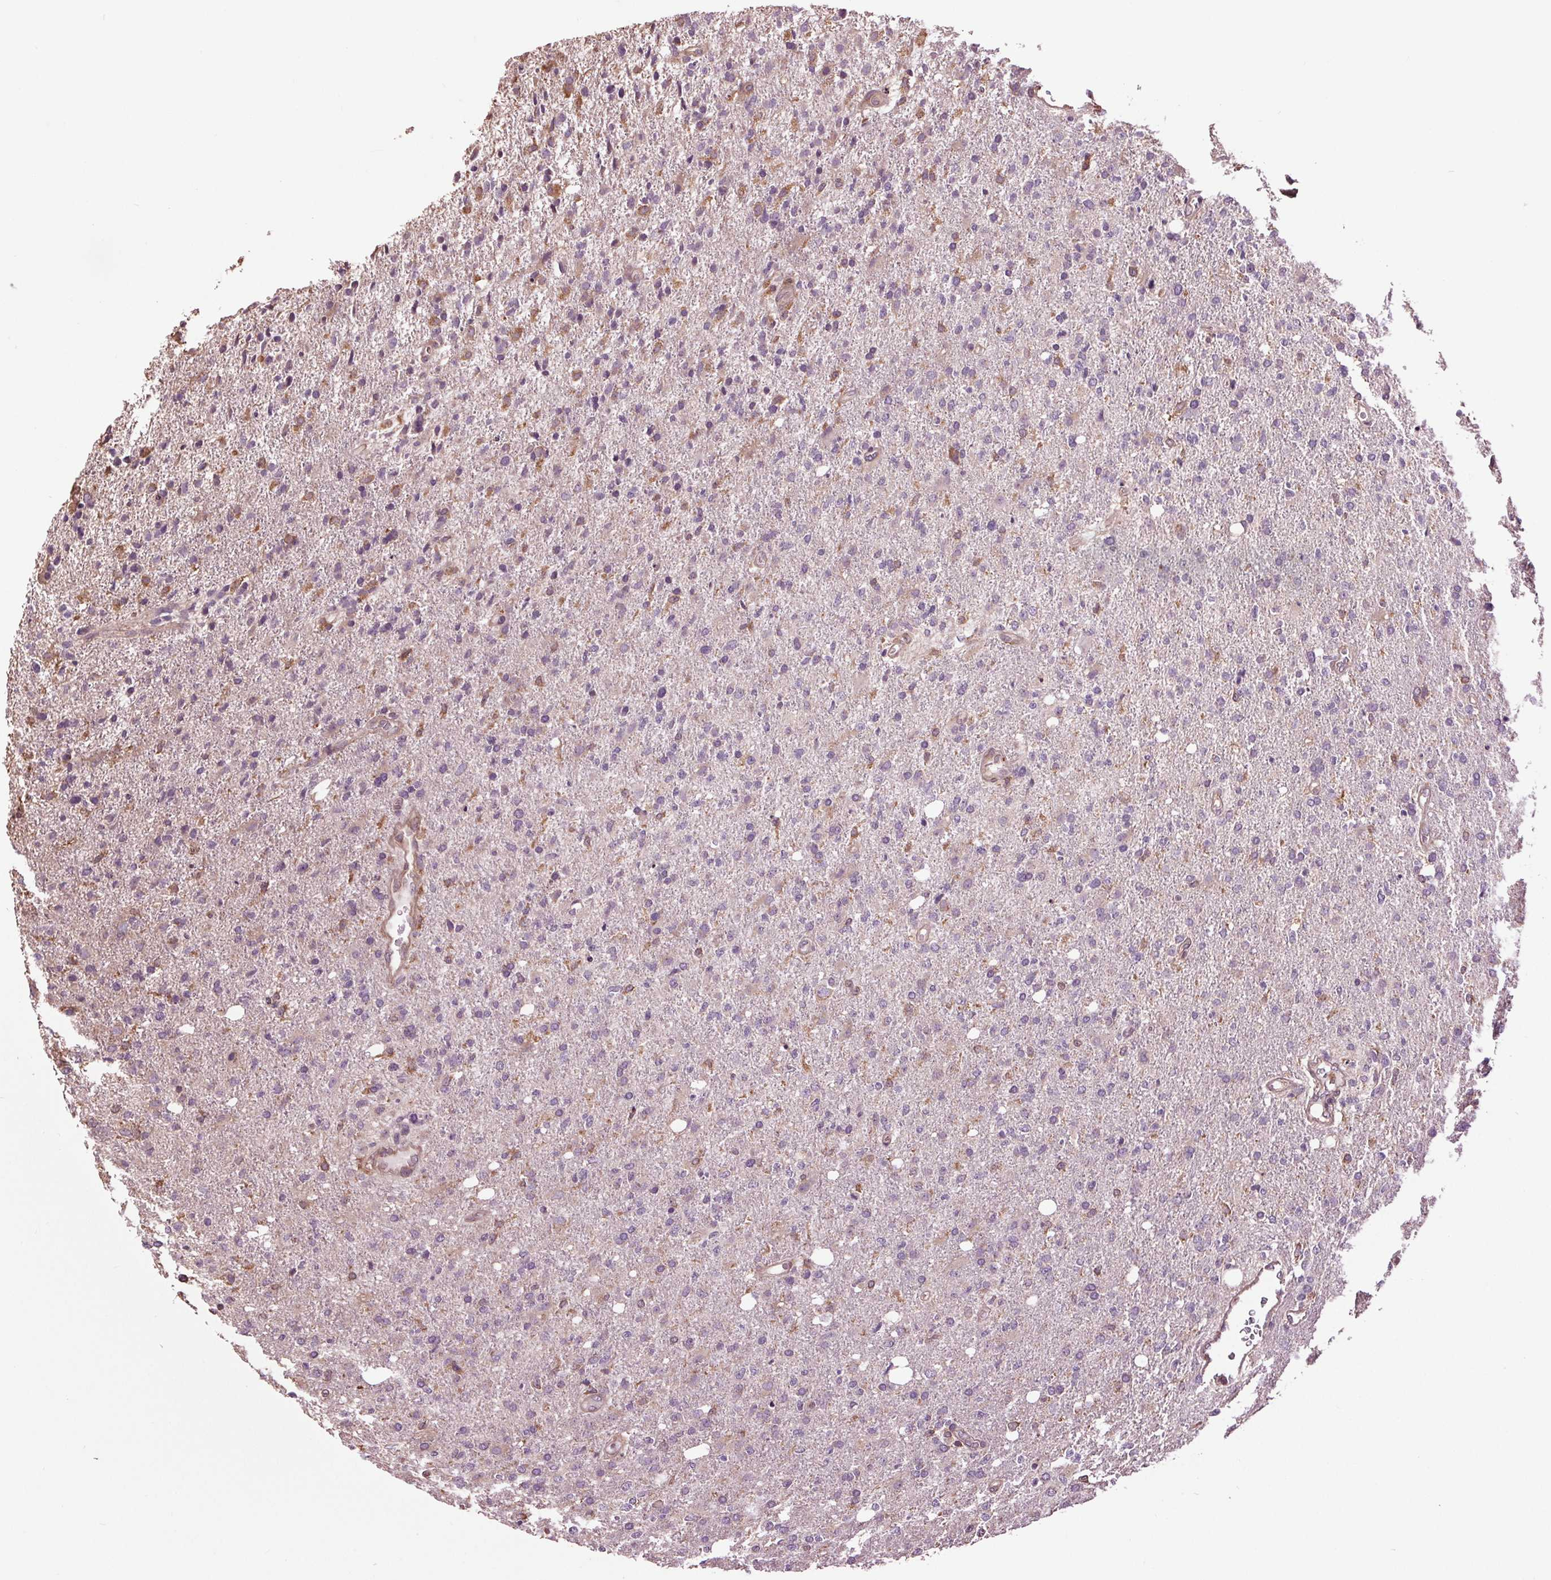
{"staining": {"intensity": "negative", "quantity": "none", "location": "none"}, "tissue": "glioma", "cell_type": "Tumor cells", "image_type": "cancer", "snomed": [{"axis": "morphology", "description": "Glioma, malignant, High grade"}, {"axis": "topography", "description": "Cerebral cortex"}], "caption": "Tumor cells are negative for protein expression in human malignant glioma (high-grade). Brightfield microscopy of immunohistochemistry (IHC) stained with DAB (3,3'-diaminobenzidine) (brown) and hematoxylin (blue), captured at high magnification.", "gene": "RNPEP", "patient": {"sex": "male", "age": 70}}